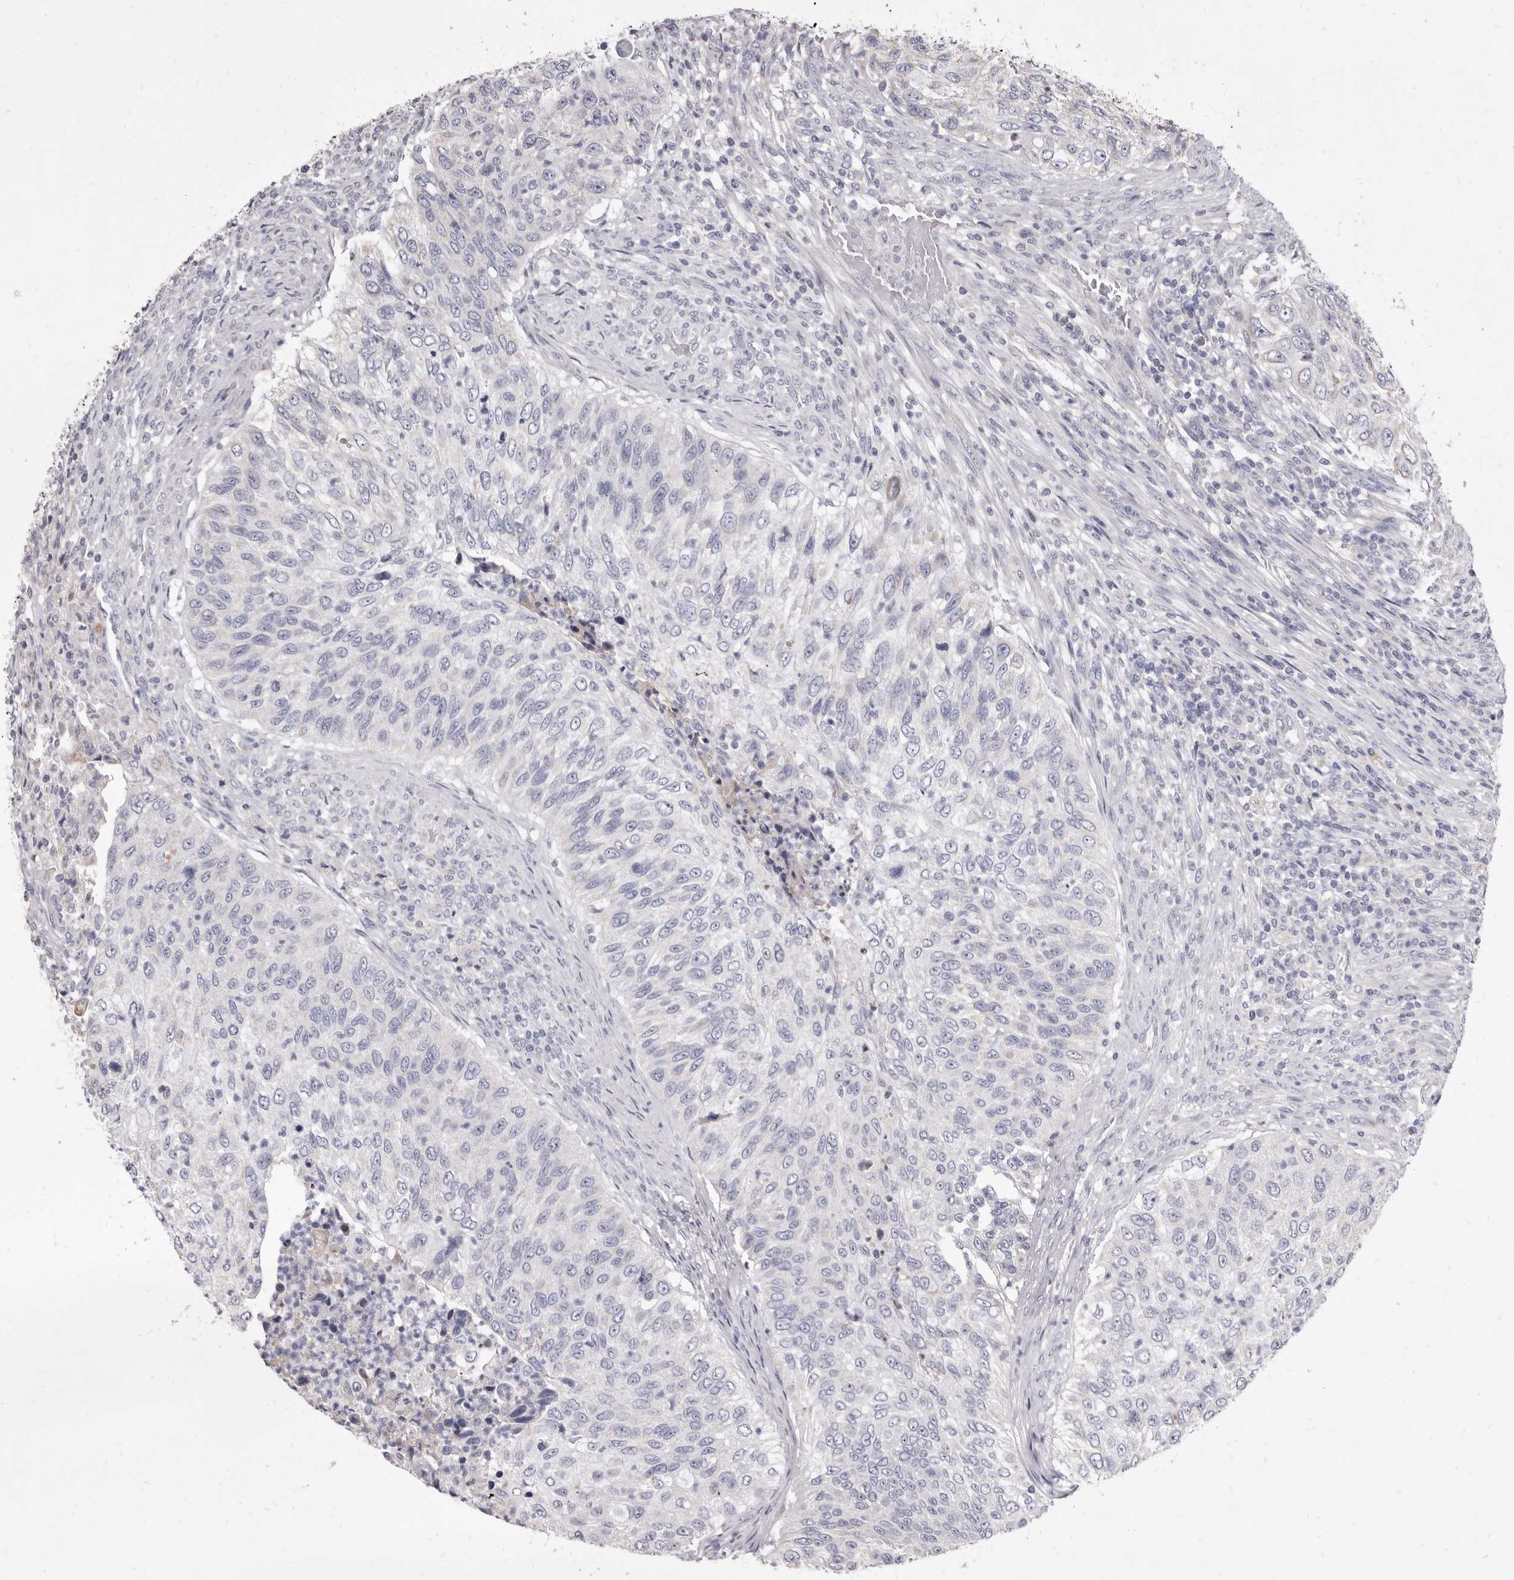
{"staining": {"intensity": "negative", "quantity": "none", "location": "none"}, "tissue": "urothelial cancer", "cell_type": "Tumor cells", "image_type": "cancer", "snomed": [{"axis": "morphology", "description": "Urothelial carcinoma, High grade"}, {"axis": "topography", "description": "Urinary bladder"}], "caption": "An immunohistochemistry histopathology image of high-grade urothelial carcinoma is shown. There is no staining in tumor cells of high-grade urothelial carcinoma.", "gene": "CYP2E1", "patient": {"sex": "female", "age": 60}}